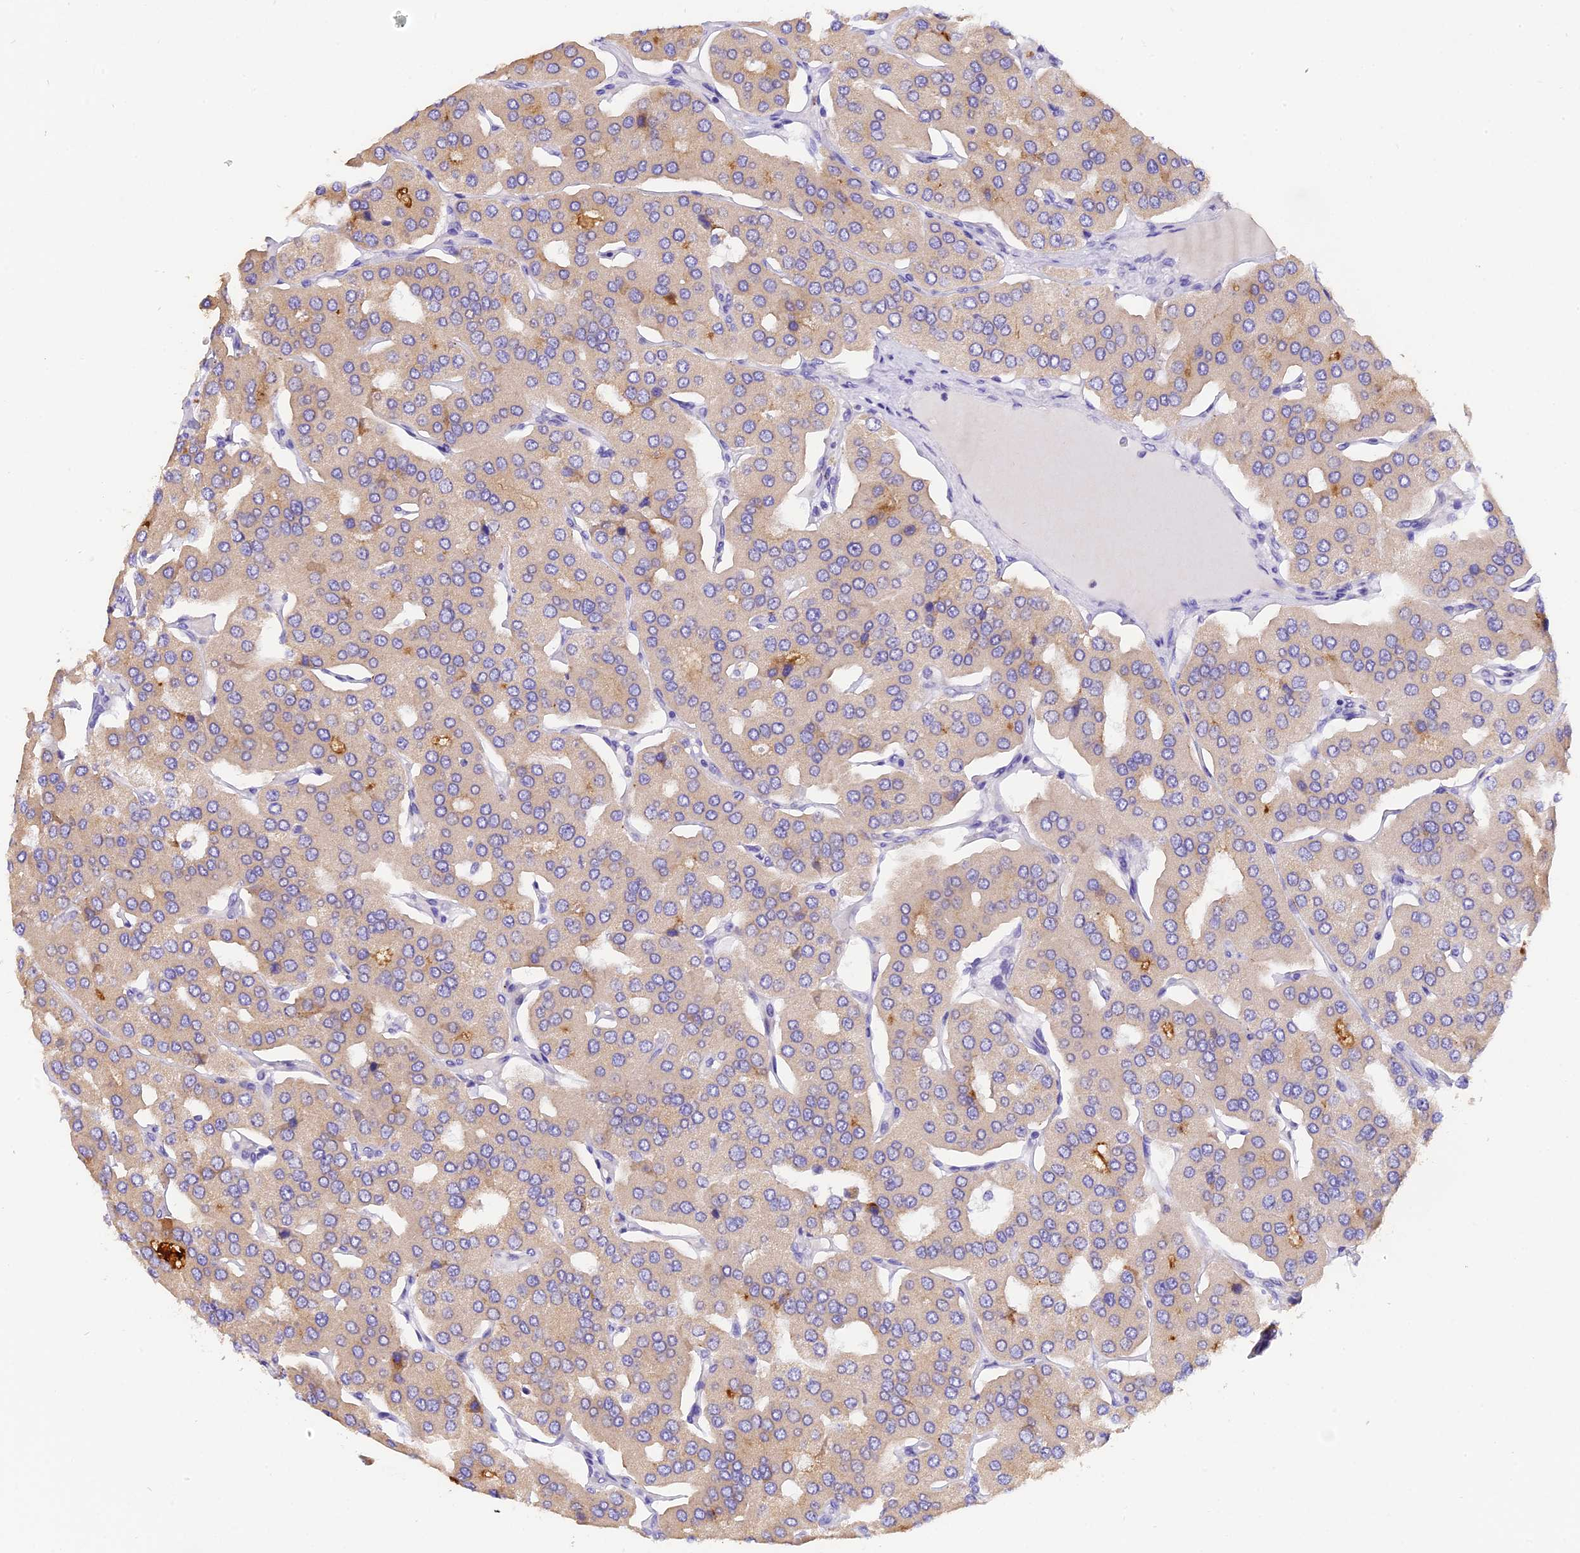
{"staining": {"intensity": "negative", "quantity": "none", "location": "none"}, "tissue": "parathyroid gland", "cell_type": "Glandular cells", "image_type": "normal", "snomed": [{"axis": "morphology", "description": "Normal tissue, NOS"}, {"axis": "morphology", "description": "Adenoma, NOS"}, {"axis": "topography", "description": "Parathyroid gland"}], "caption": "Immunohistochemistry (IHC) of normal parathyroid gland reveals no expression in glandular cells. (Immunohistochemistry, brightfield microscopy, high magnification).", "gene": "PKIA", "patient": {"sex": "female", "age": 86}}